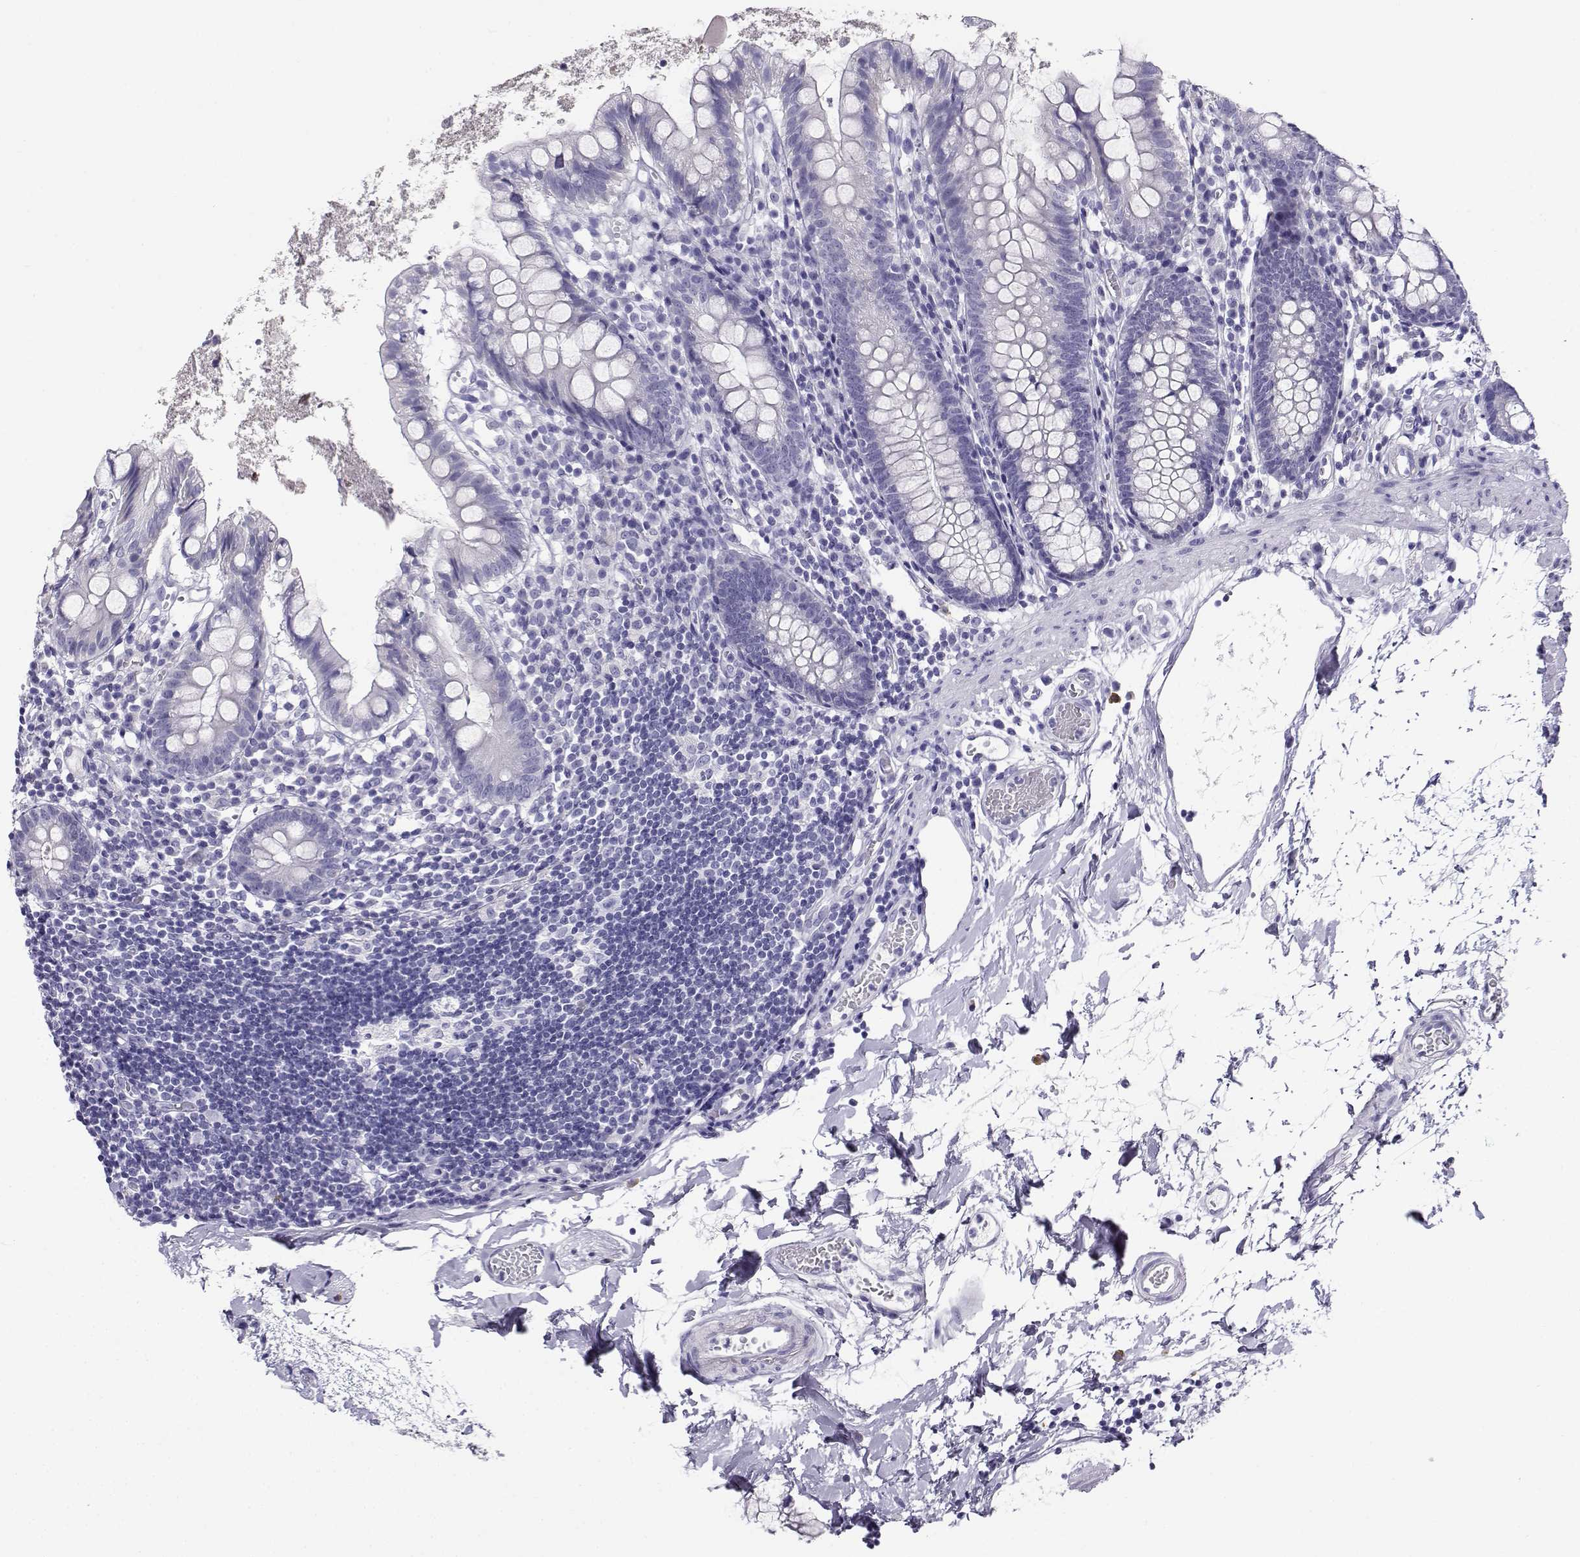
{"staining": {"intensity": "negative", "quantity": "none", "location": "none"}, "tissue": "small intestine", "cell_type": "Glandular cells", "image_type": "normal", "snomed": [{"axis": "morphology", "description": "Normal tissue, NOS"}, {"axis": "topography", "description": "Small intestine"}], "caption": "High power microscopy histopathology image of an IHC micrograph of normal small intestine, revealing no significant staining in glandular cells. (Brightfield microscopy of DAB IHC at high magnification).", "gene": "CABS1", "patient": {"sex": "female", "age": 90}}